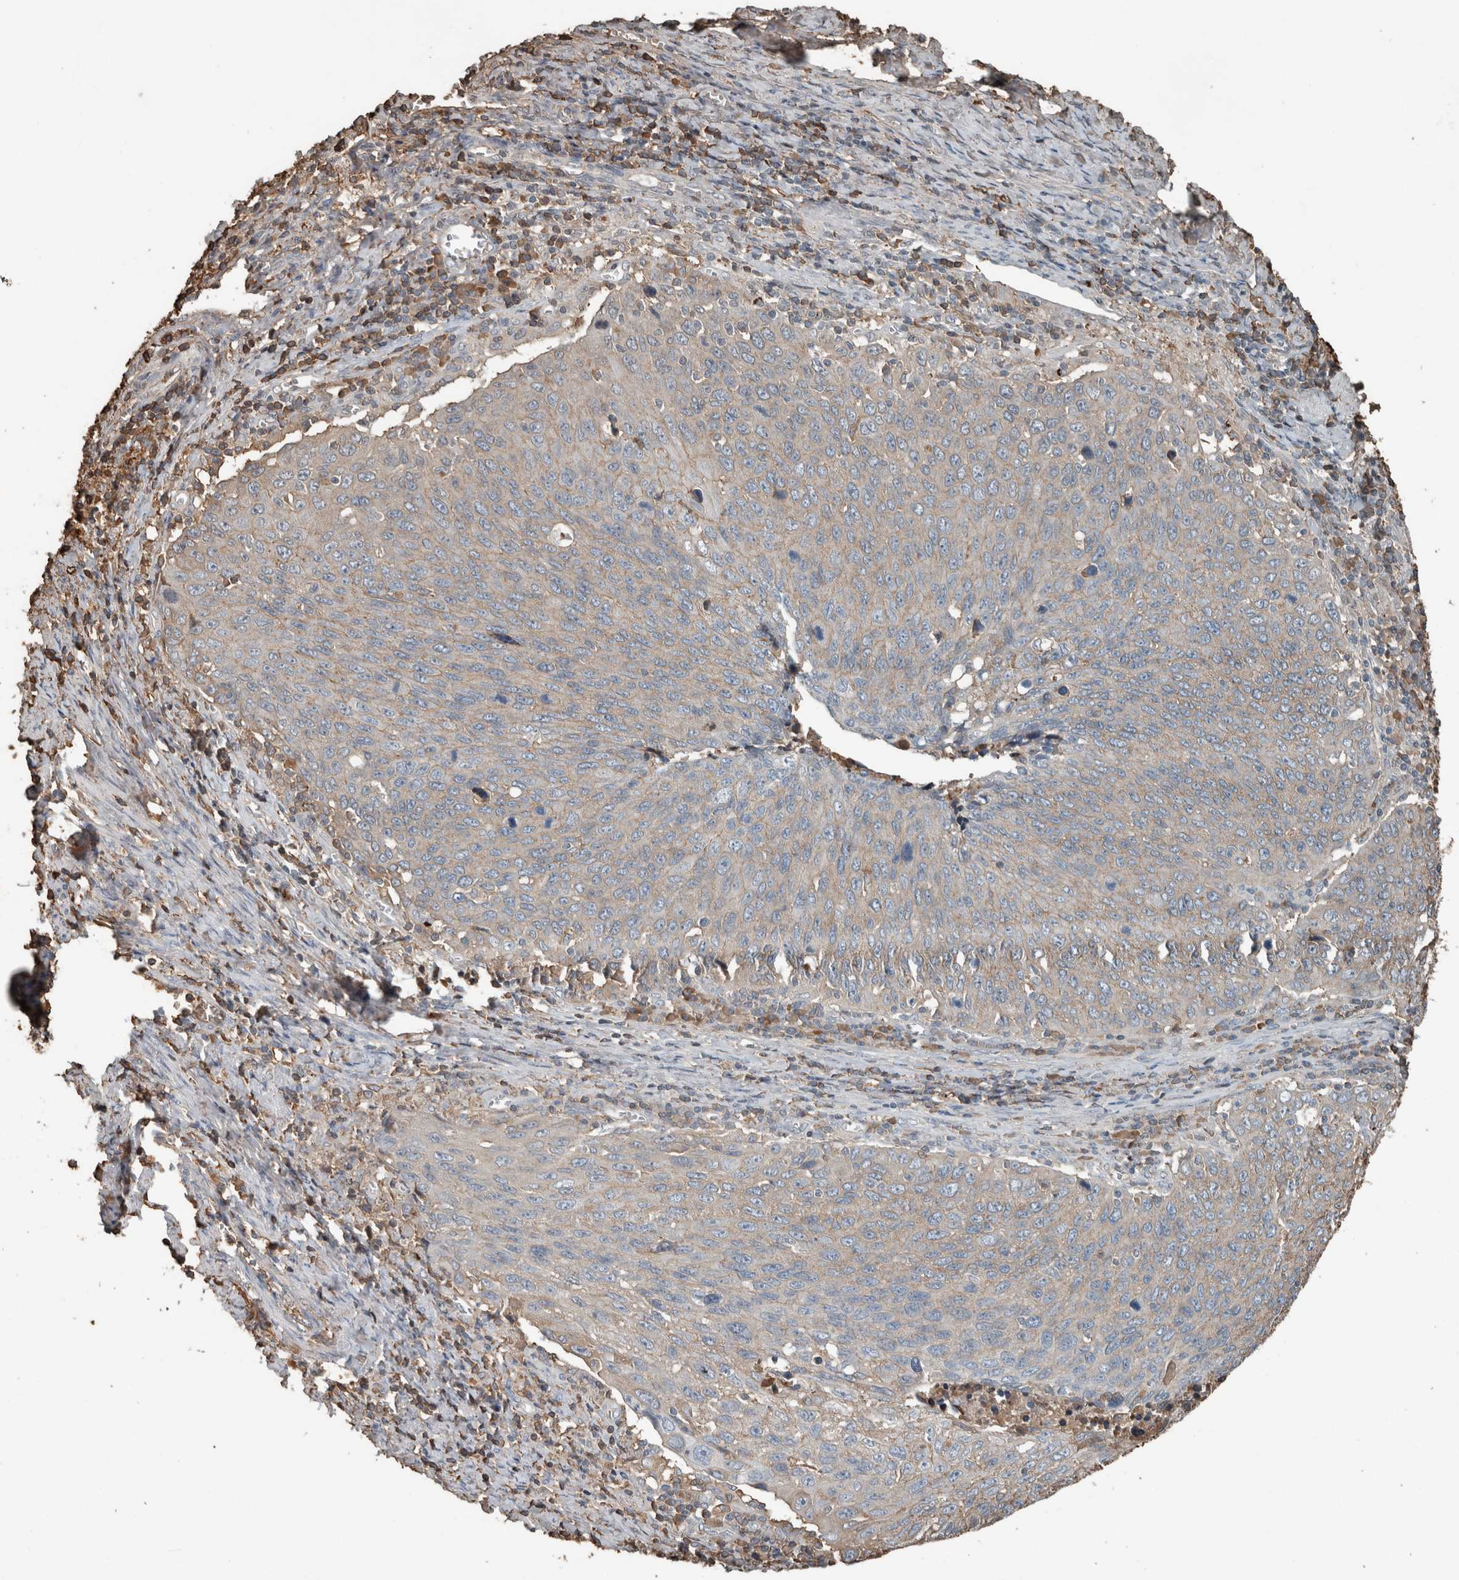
{"staining": {"intensity": "weak", "quantity": "<25%", "location": "cytoplasmic/membranous"}, "tissue": "cervical cancer", "cell_type": "Tumor cells", "image_type": "cancer", "snomed": [{"axis": "morphology", "description": "Squamous cell carcinoma, NOS"}, {"axis": "topography", "description": "Cervix"}], "caption": "Immunohistochemical staining of human squamous cell carcinoma (cervical) displays no significant positivity in tumor cells.", "gene": "USP34", "patient": {"sex": "female", "age": 53}}